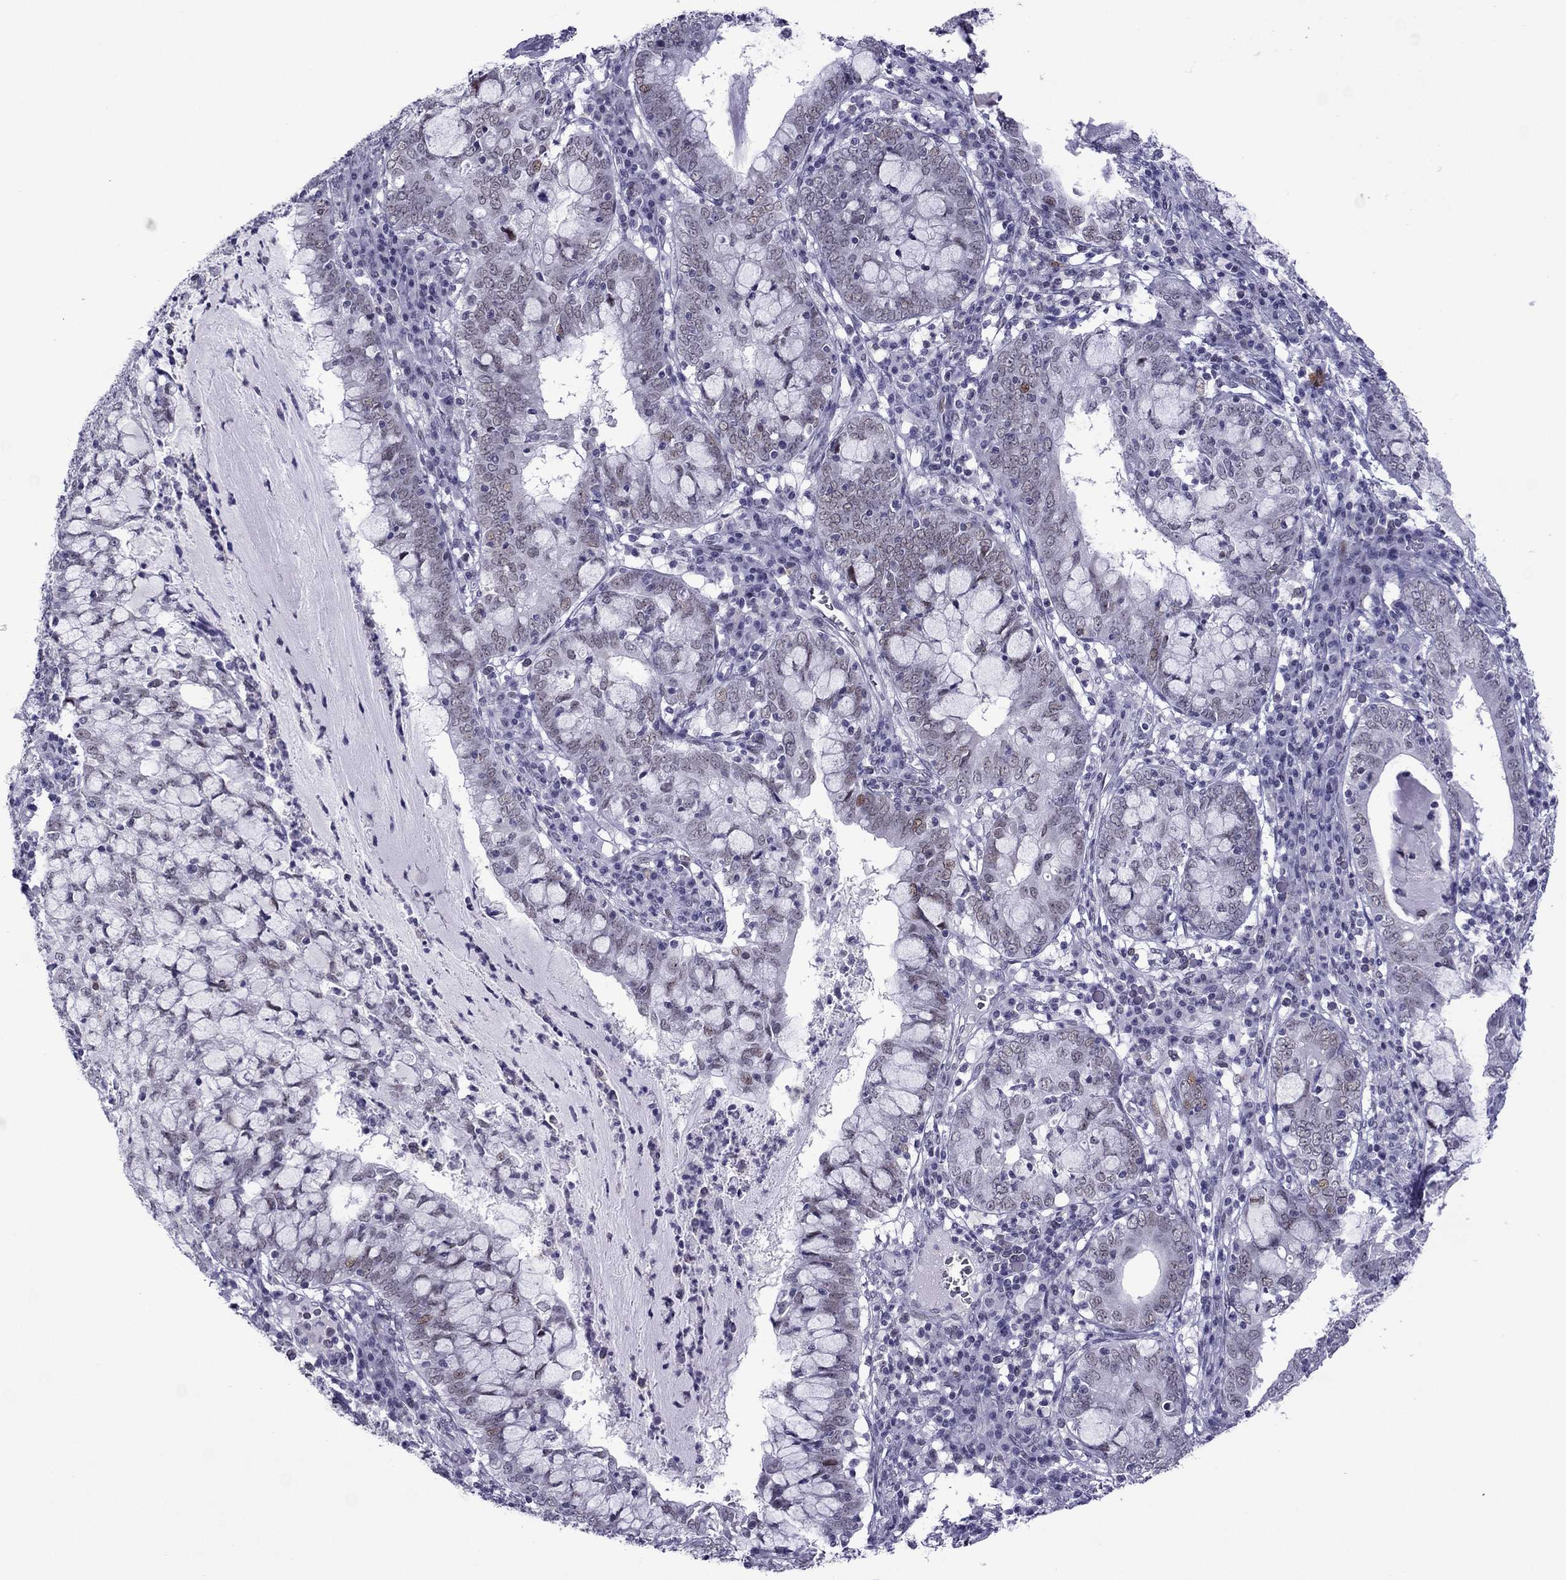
{"staining": {"intensity": "negative", "quantity": "none", "location": "none"}, "tissue": "cervical cancer", "cell_type": "Tumor cells", "image_type": "cancer", "snomed": [{"axis": "morphology", "description": "Adenocarcinoma, NOS"}, {"axis": "topography", "description": "Cervix"}], "caption": "Immunohistochemical staining of adenocarcinoma (cervical) displays no significant positivity in tumor cells.", "gene": "MYLK3", "patient": {"sex": "female", "age": 40}}